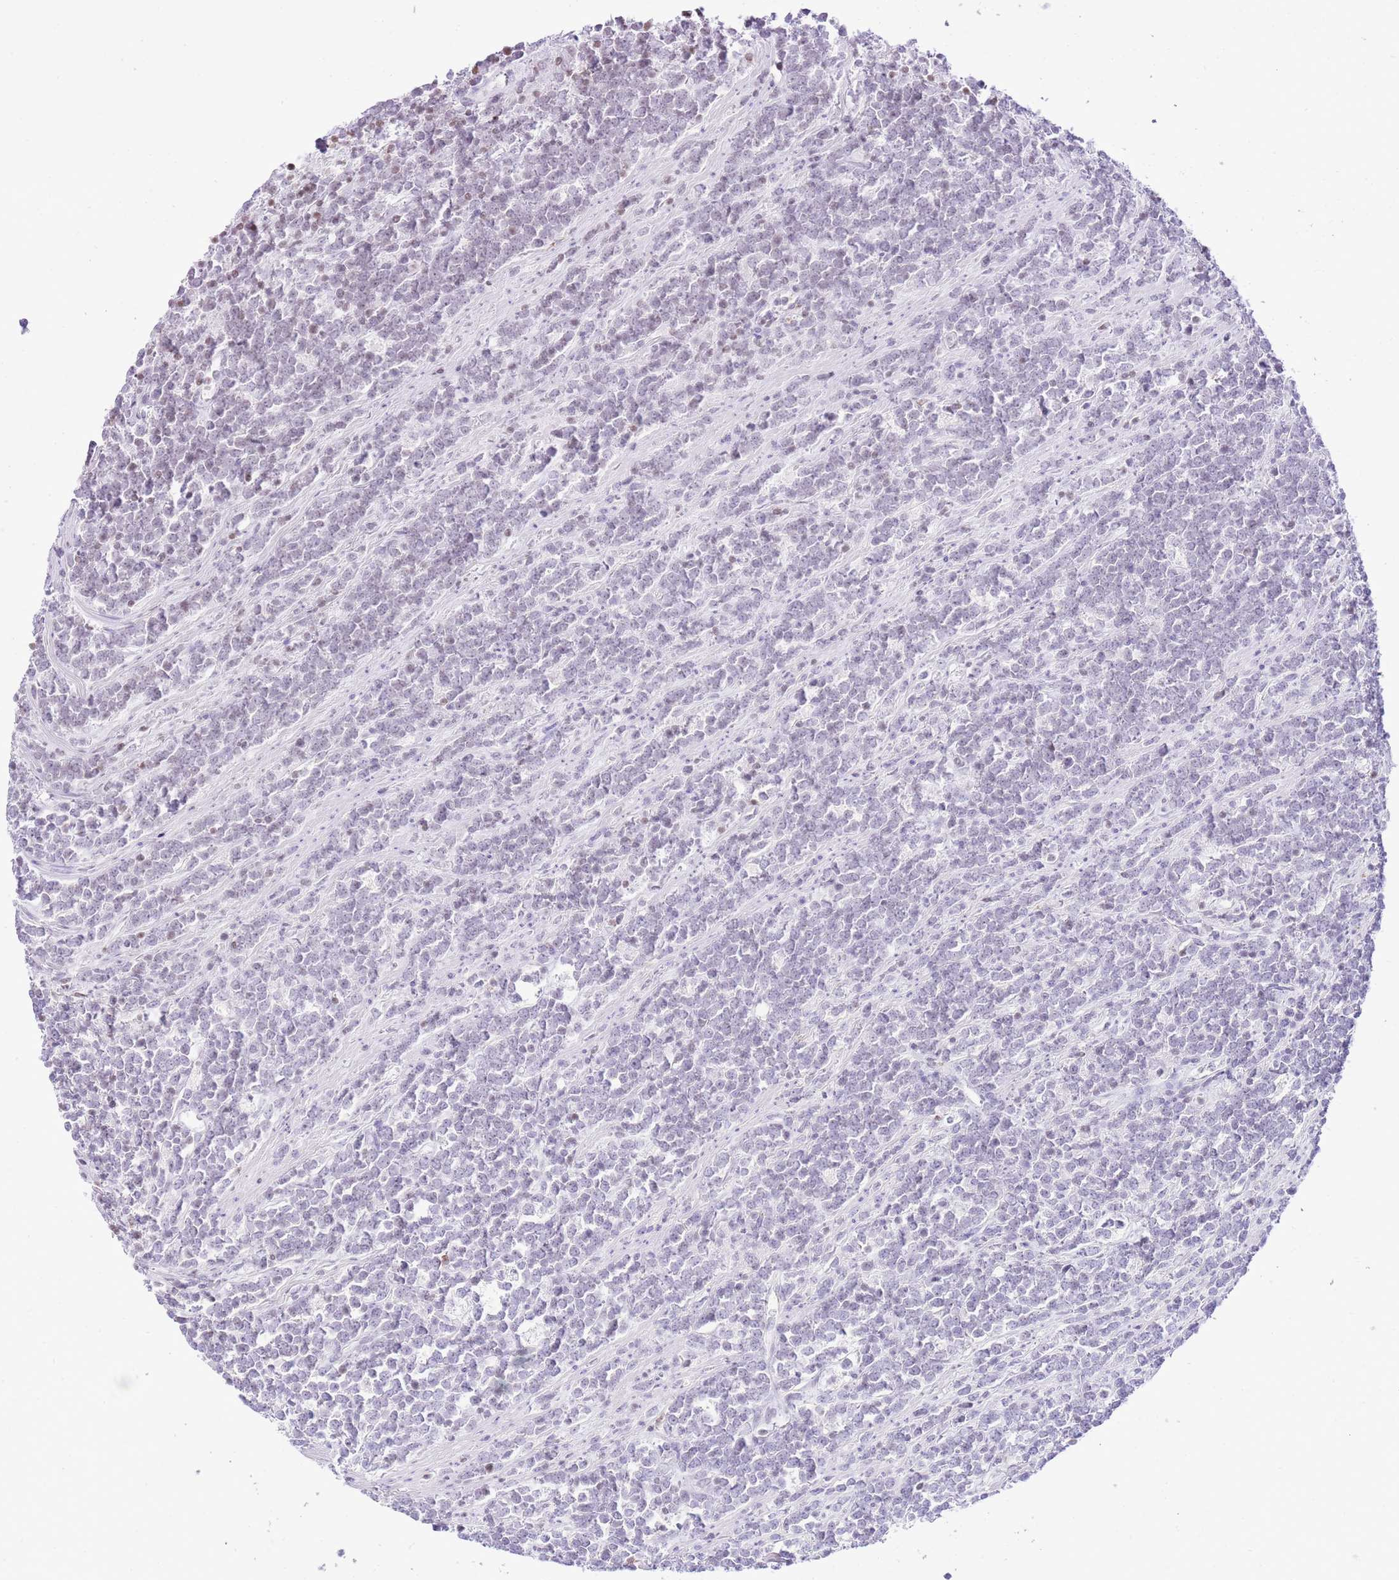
{"staining": {"intensity": "negative", "quantity": "none", "location": "none"}, "tissue": "lymphoma", "cell_type": "Tumor cells", "image_type": "cancer", "snomed": [{"axis": "morphology", "description": "Malignant lymphoma, non-Hodgkin's type, High grade"}, {"axis": "topography", "description": "Small intestine"}, {"axis": "topography", "description": "Colon"}], "caption": "High-grade malignant lymphoma, non-Hodgkin's type stained for a protein using IHC demonstrates no staining tumor cells.", "gene": "PRR15", "patient": {"sex": "male", "age": 8}}